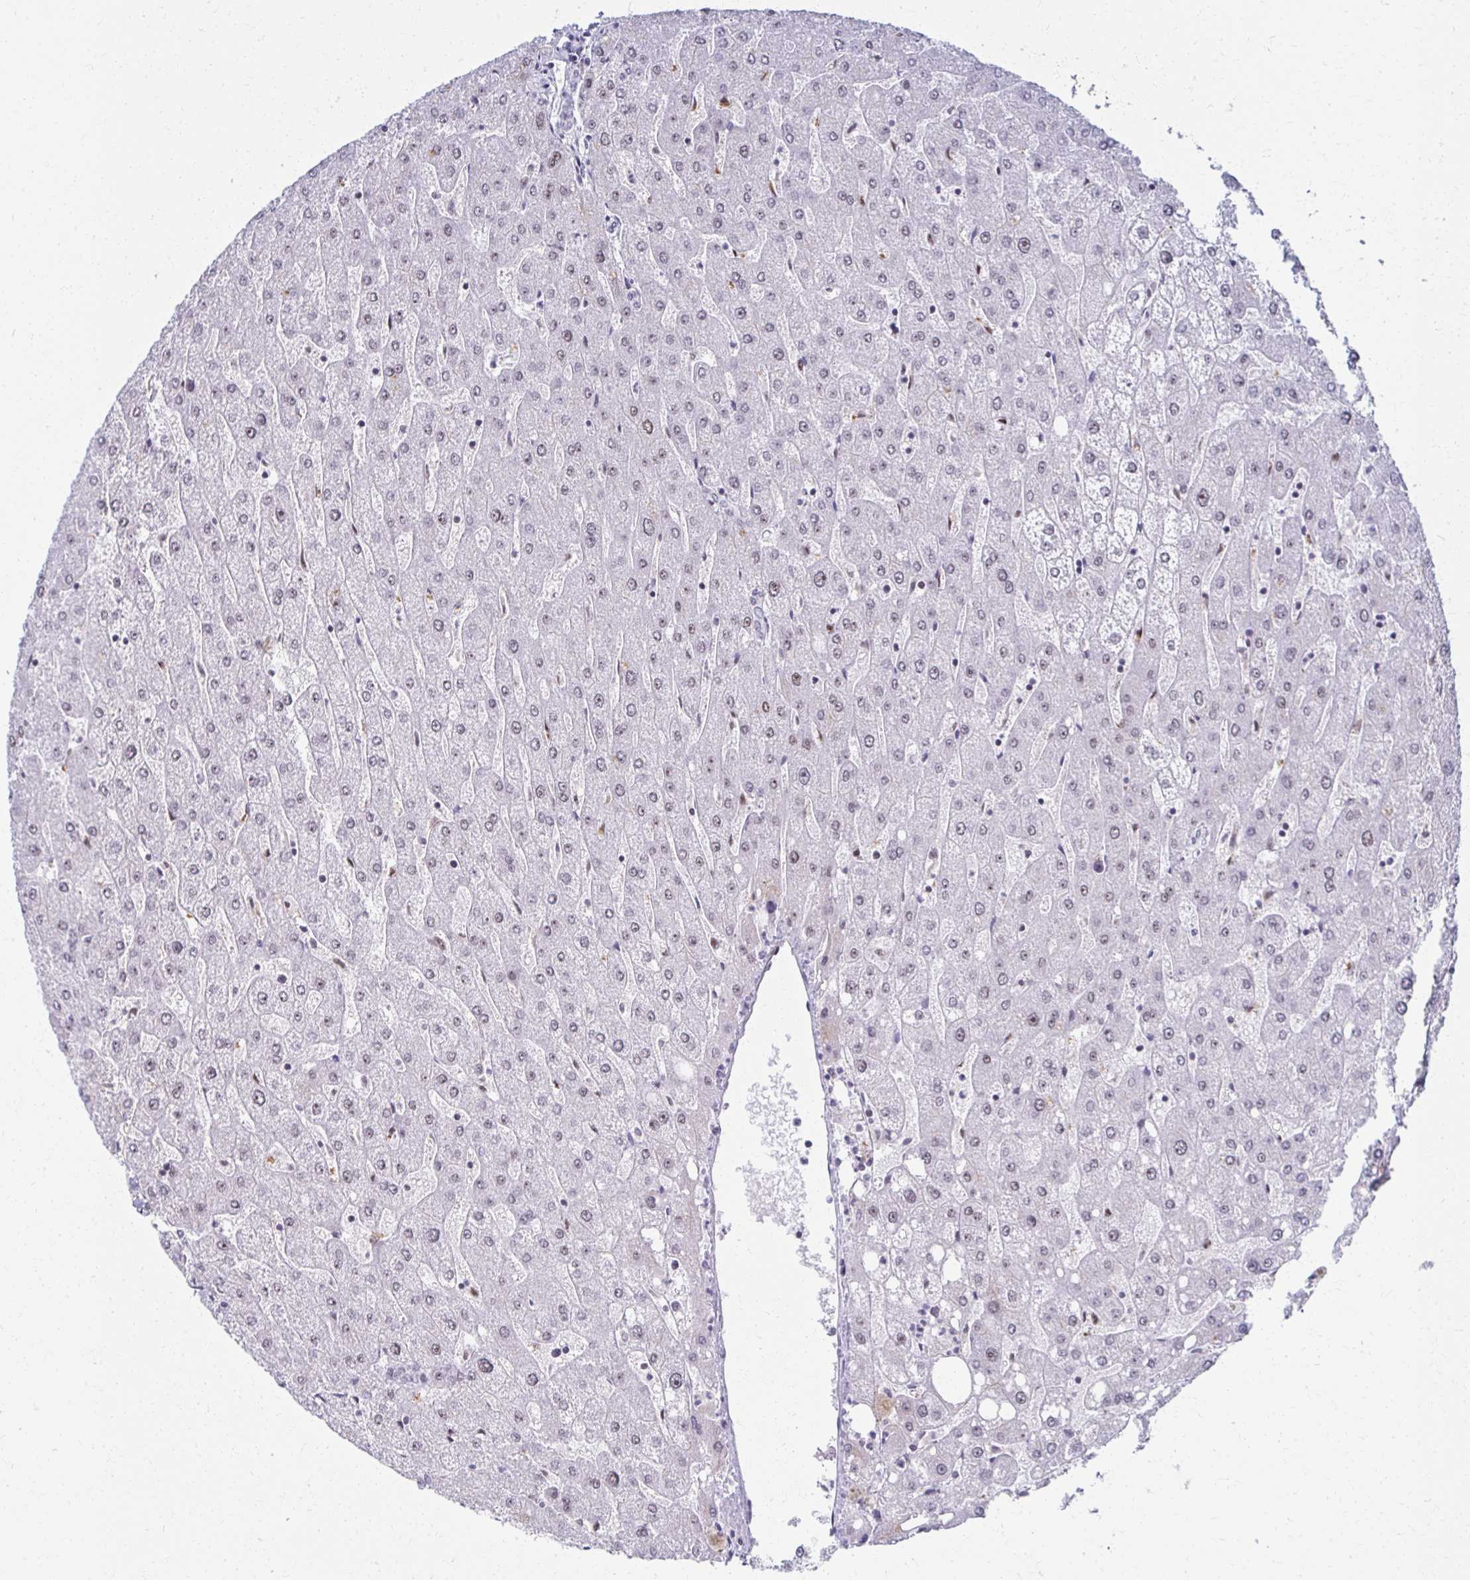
{"staining": {"intensity": "weak", "quantity": "25%-75%", "location": "nuclear"}, "tissue": "liver", "cell_type": "Cholangiocytes", "image_type": "normal", "snomed": [{"axis": "morphology", "description": "Normal tissue, NOS"}, {"axis": "topography", "description": "Liver"}], "caption": "IHC micrograph of benign liver: liver stained using IHC exhibits low levels of weak protein expression localized specifically in the nuclear of cholangiocytes, appearing as a nuclear brown color.", "gene": "IRF7", "patient": {"sex": "male", "age": 67}}